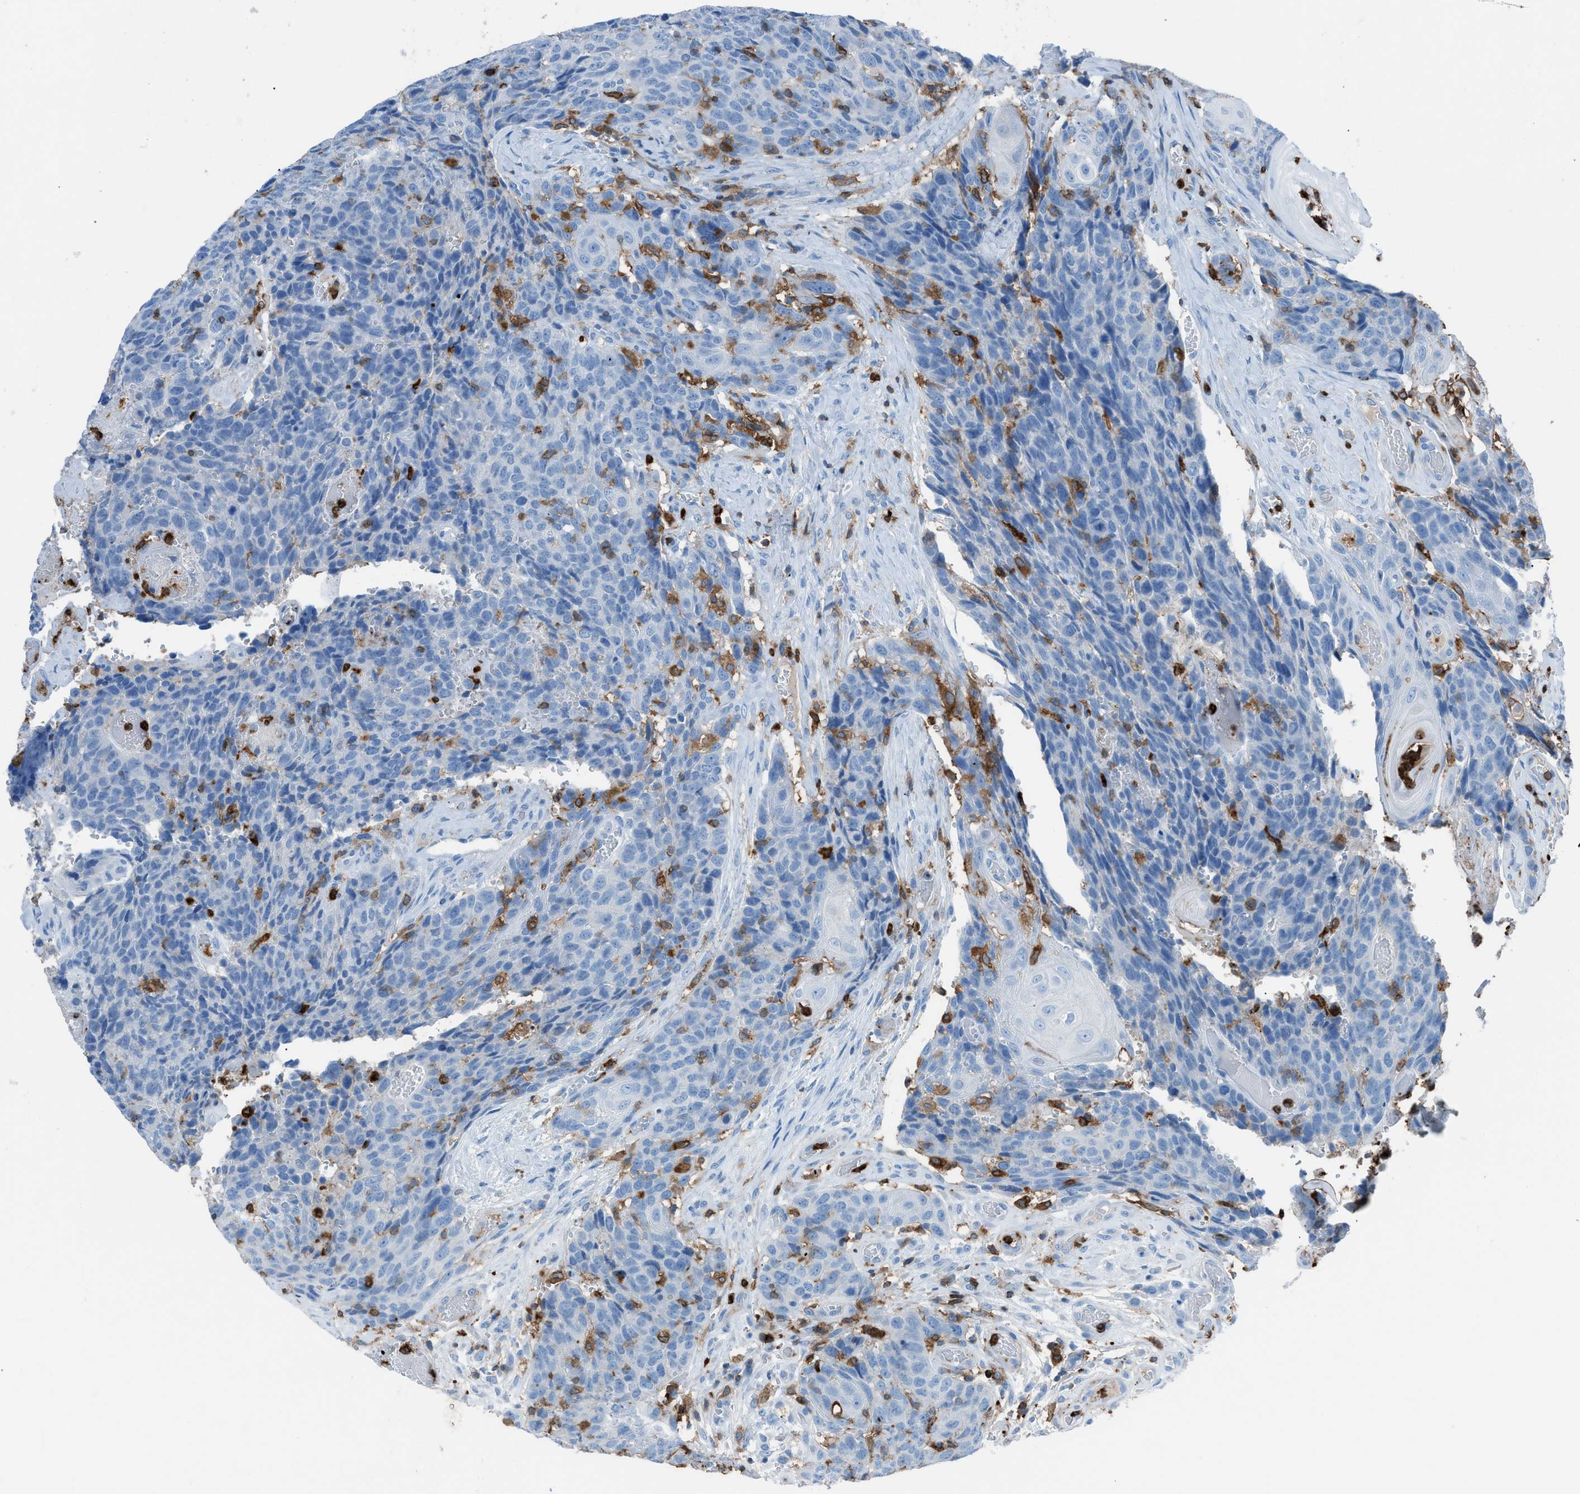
{"staining": {"intensity": "negative", "quantity": "none", "location": "none"}, "tissue": "head and neck cancer", "cell_type": "Tumor cells", "image_type": "cancer", "snomed": [{"axis": "morphology", "description": "Squamous cell carcinoma, NOS"}, {"axis": "topography", "description": "Head-Neck"}], "caption": "Tumor cells show no significant positivity in head and neck cancer (squamous cell carcinoma). (DAB (3,3'-diaminobenzidine) IHC with hematoxylin counter stain).", "gene": "ITGB2", "patient": {"sex": "male", "age": 66}}